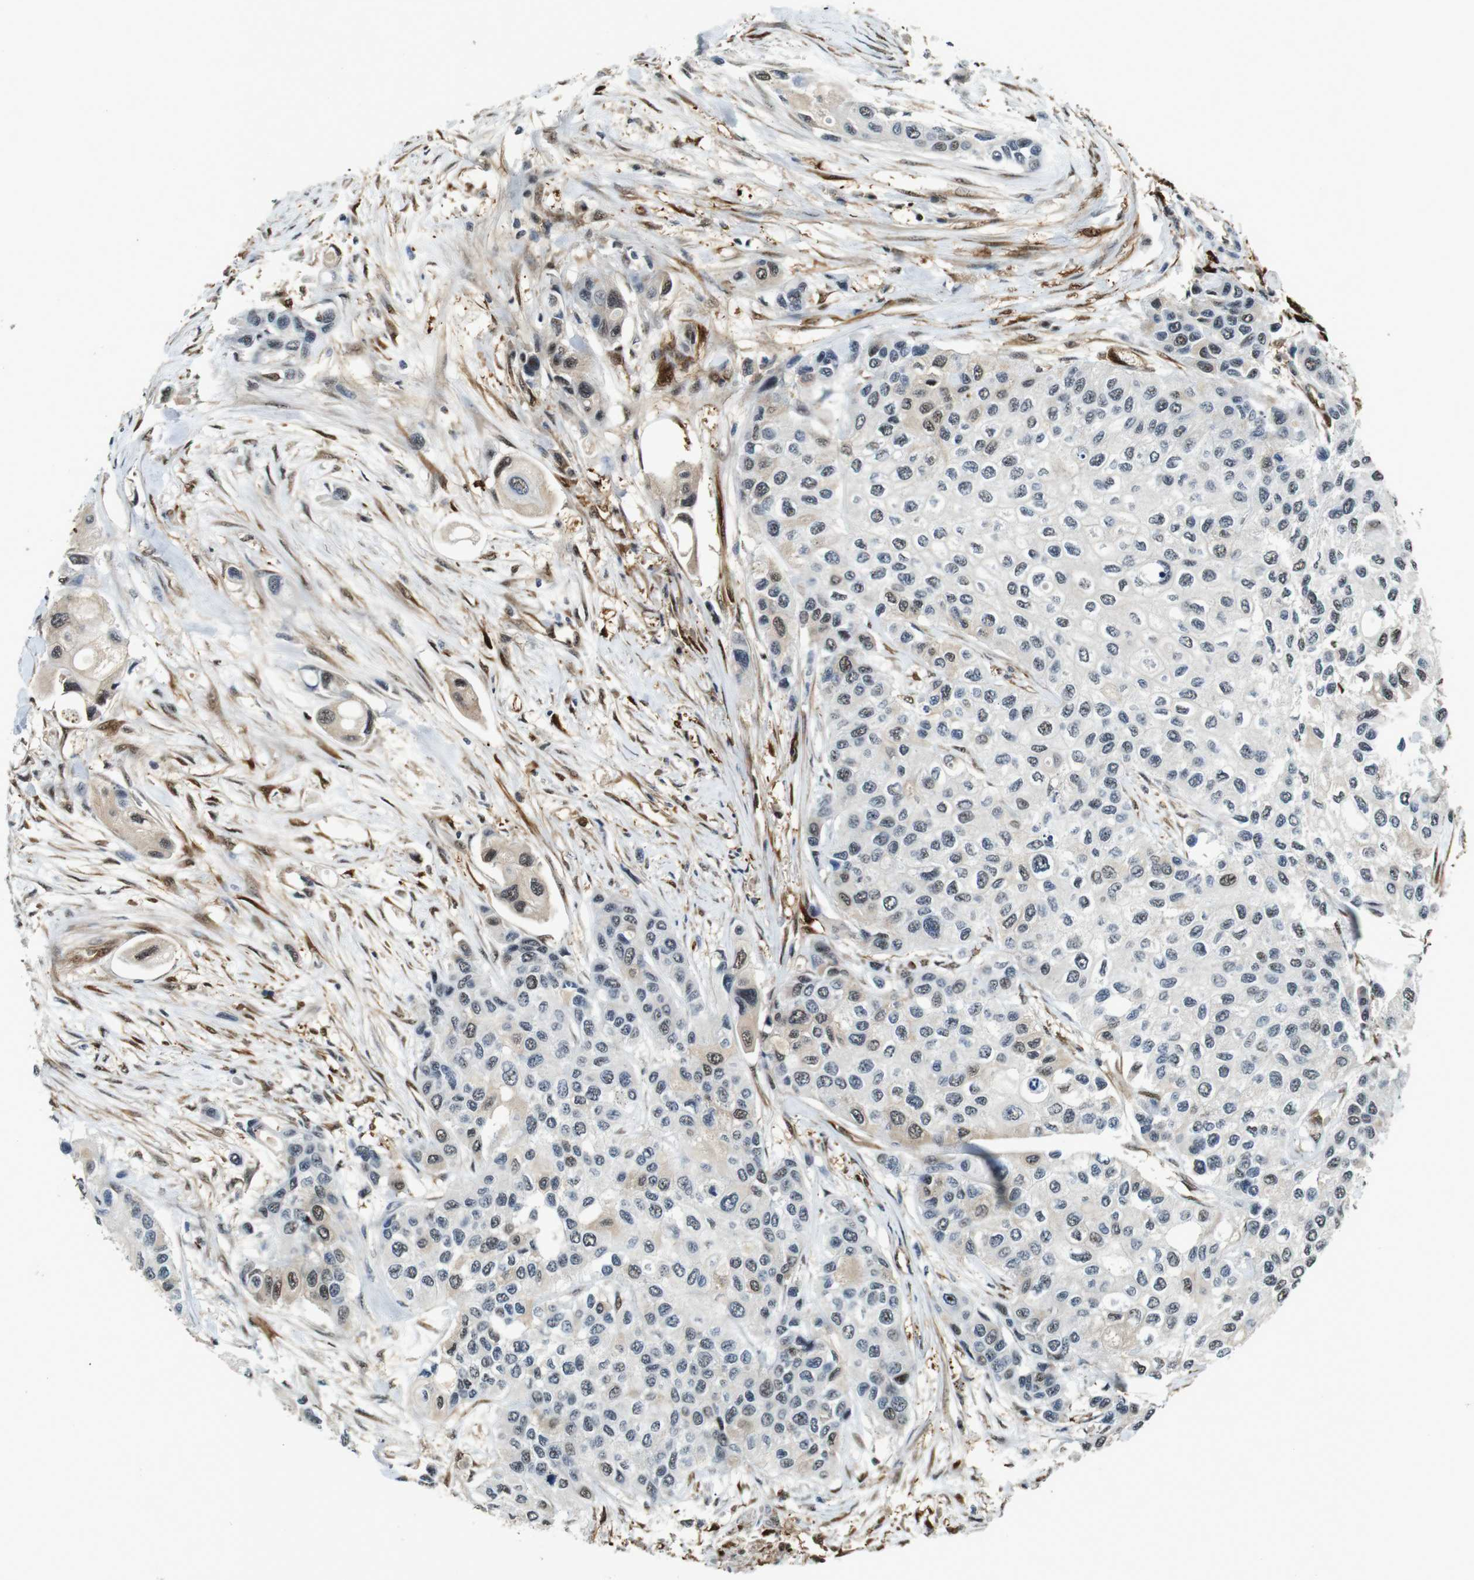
{"staining": {"intensity": "moderate", "quantity": "<25%", "location": "nuclear"}, "tissue": "urothelial cancer", "cell_type": "Tumor cells", "image_type": "cancer", "snomed": [{"axis": "morphology", "description": "Urothelial carcinoma, High grade"}, {"axis": "topography", "description": "Urinary bladder"}], "caption": "Protein staining shows moderate nuclear positivity in about <25% of tumor cells in urothelial cancer. (Brightfield microscopy of DAB IHC at high magnification).", "gene": "LXN", "patient": {"sex": "female", "age": 56}}